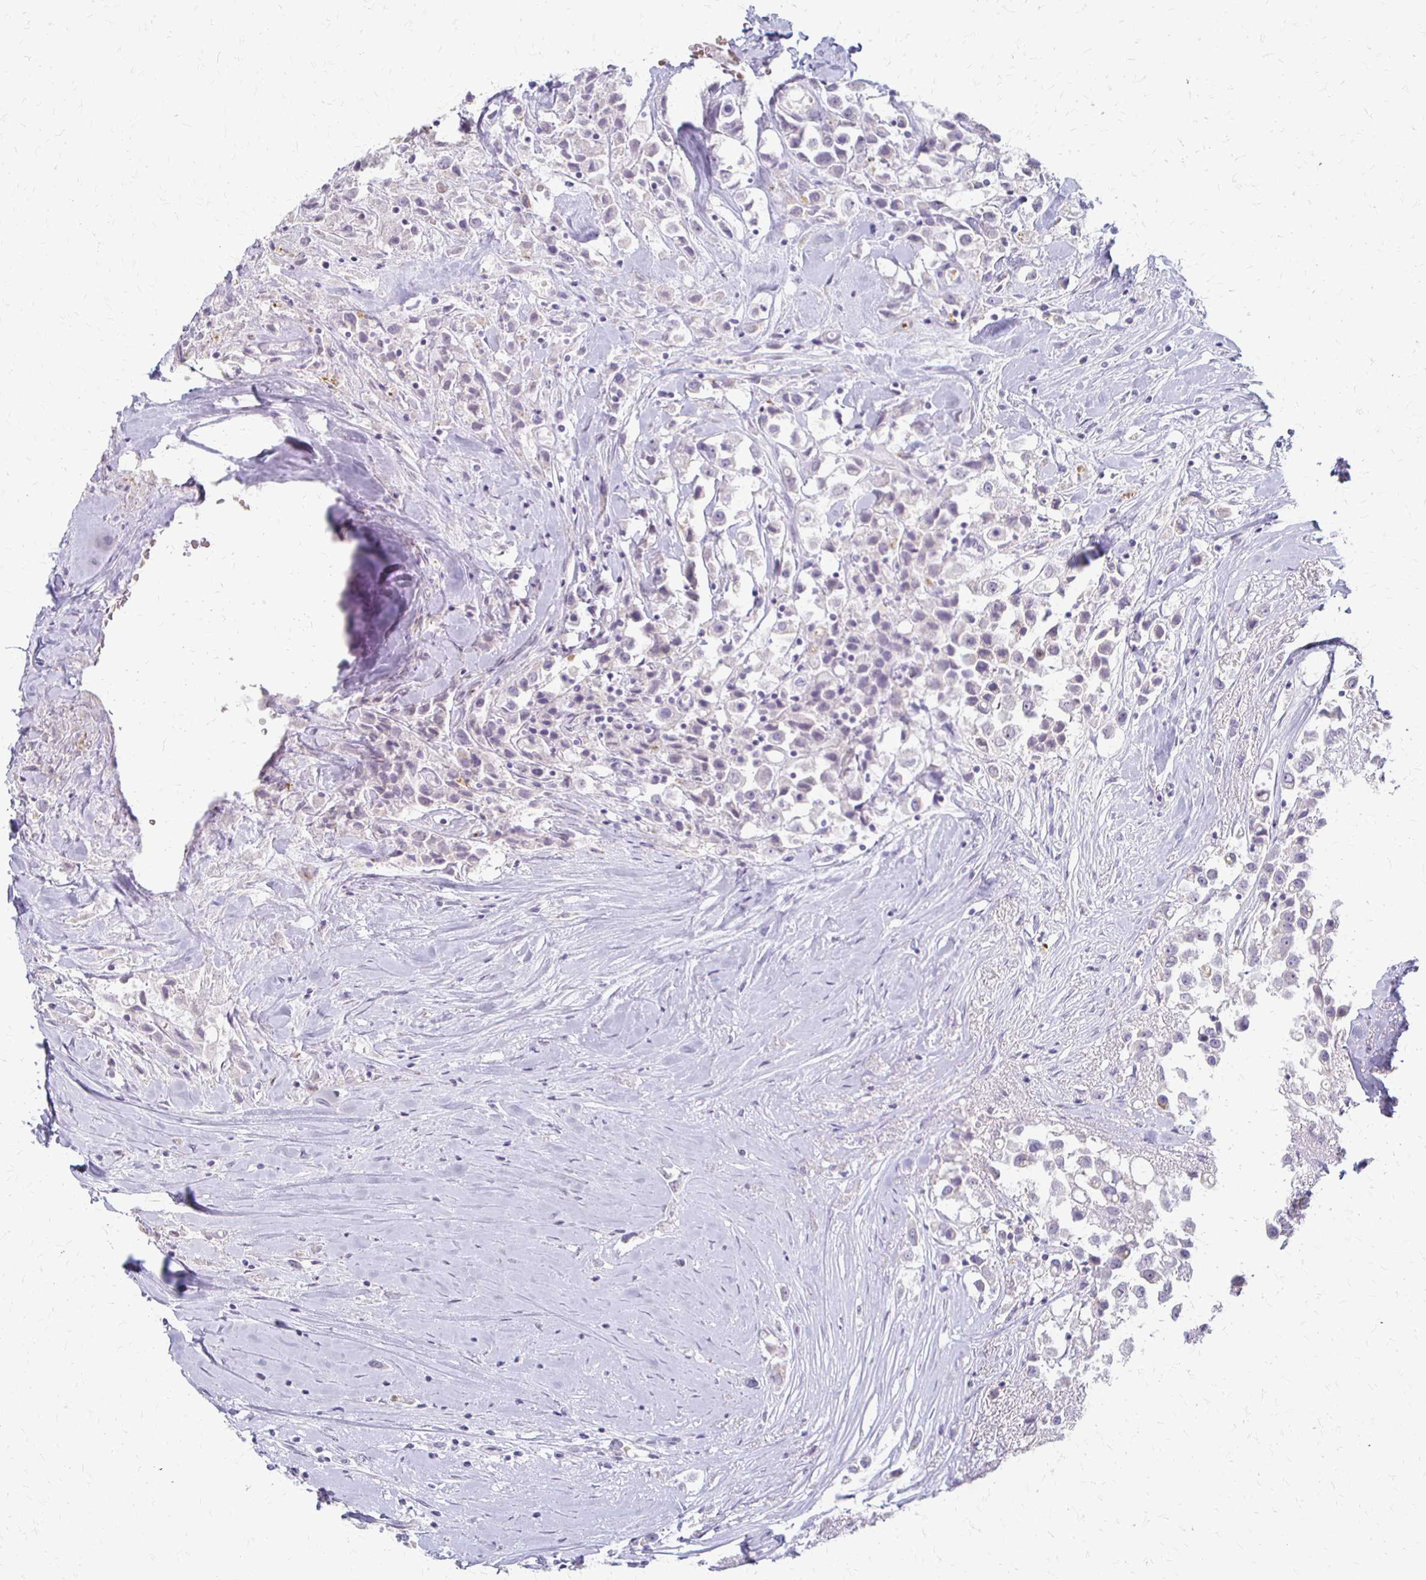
{"staining": {"intensity": "negative", "quantity": "none", "location": "none"}, "tissue": "breast cancer", "cell_type": "Tumor cells", "image_type": "cancer", "snomed": [{"axis": "morphology", "description": "Duct carcinoma"}, {"axis": "topography", "description": "Breast"}], "caption": "This photomicrograph is of breast cancer stained with IHC to label a protein in brown with the nuclei are counter-stained blue. There is no expression in tumor cells.", "gene": "ACP5", "patient": {"sex": "female", "age": 61}}